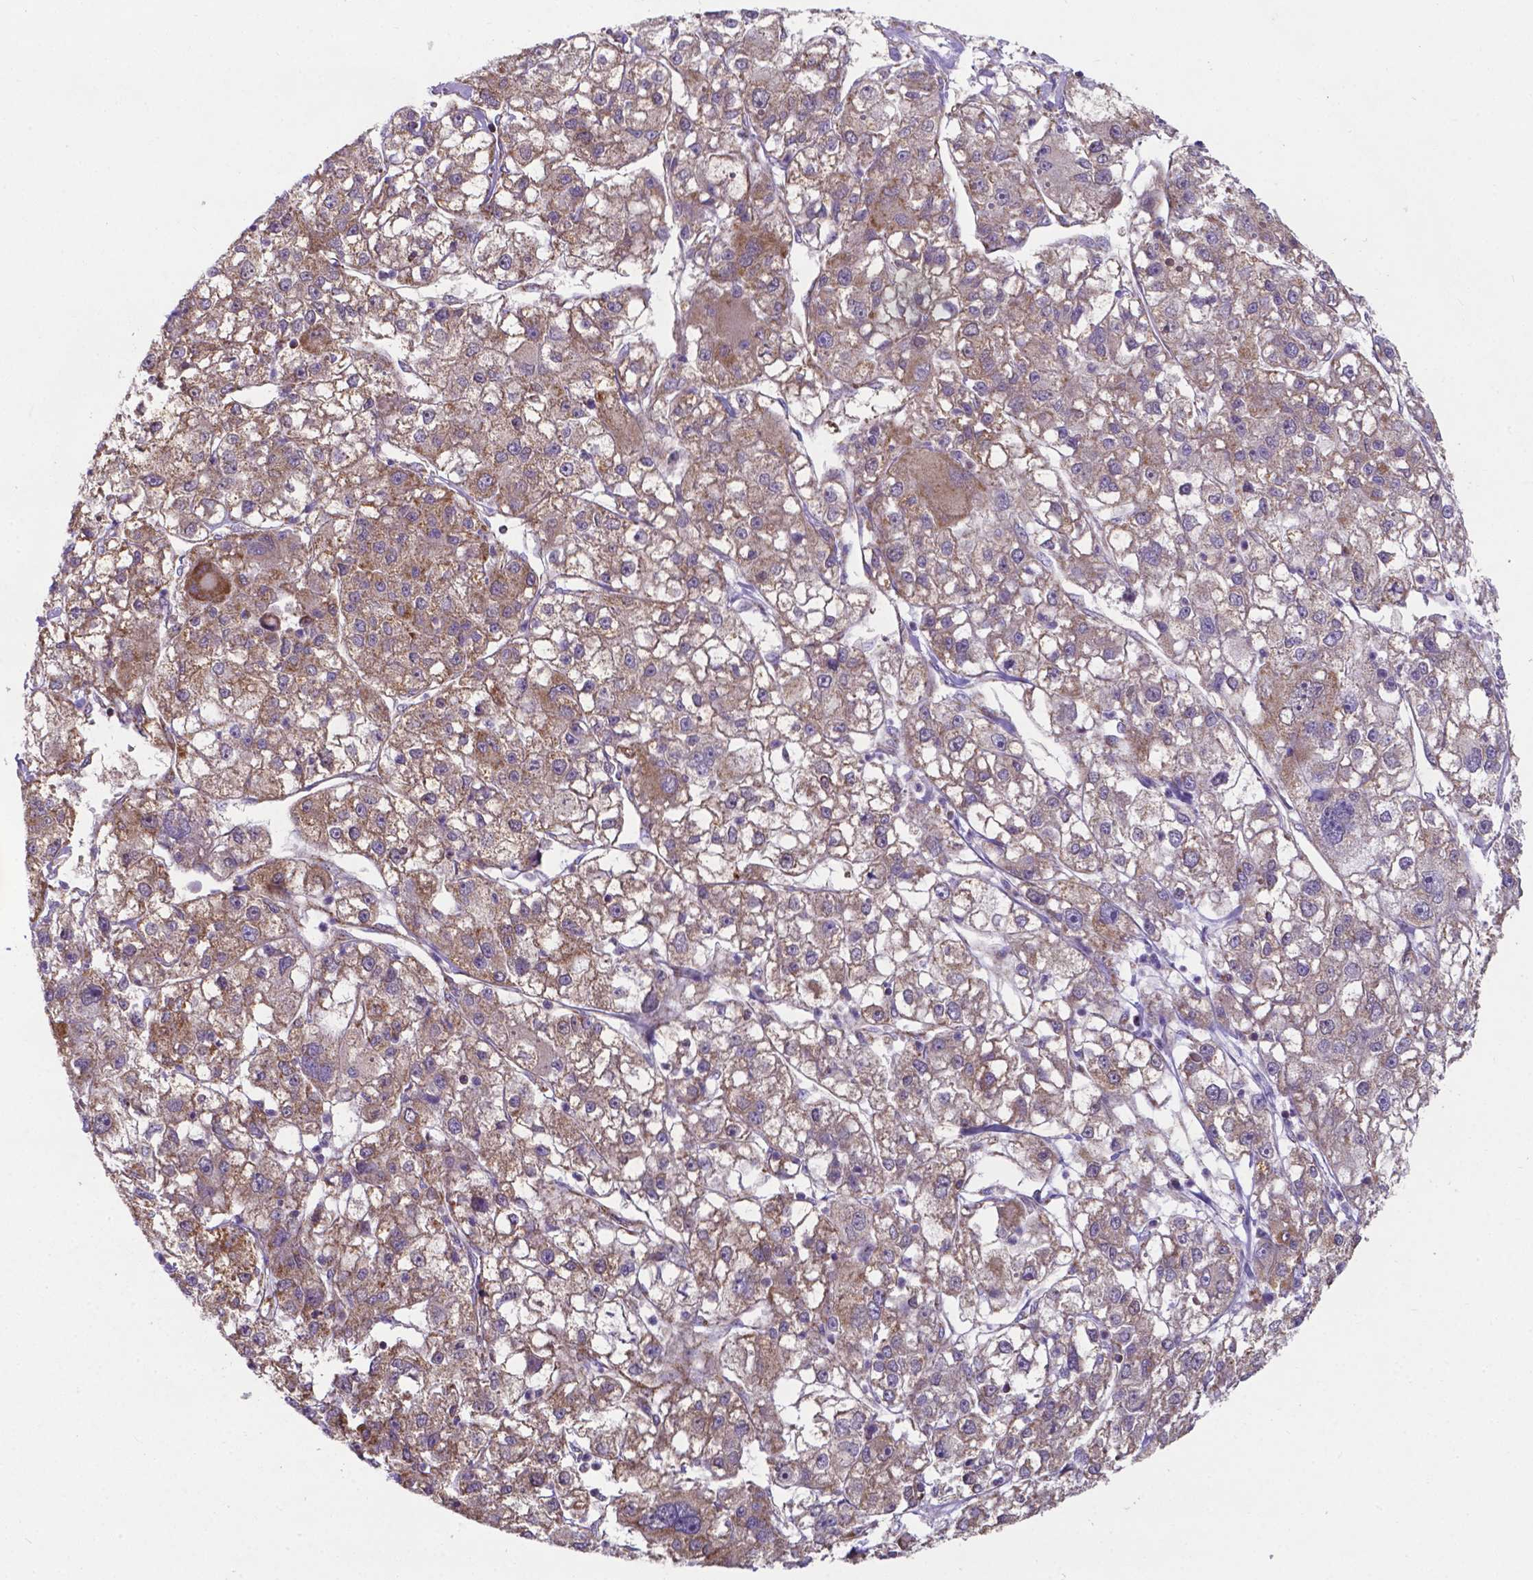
{"staining": {"intensity": "moderate", "quantity": ">75%", "location": "cytoplasmic/membranous"}, "tissue": "liver cancer", "cell_type": "Tumor cells", "image_type": "cancer", "snomed": [{"axis": "morphology", "description": "Carcinoma, Hepatocellular, NOS"}, {"axis": "topography", "description": "Liver"}], "caption": "Moderate cytoplasmic/membranous expression for a protein is seen in approximately >75% of tumor cells of hepatocellular carcinoma (liver) using immunohistochemistry (IHC).", "gene": "FAM114A1", "patient": {"sex": "male", "age": 56}}